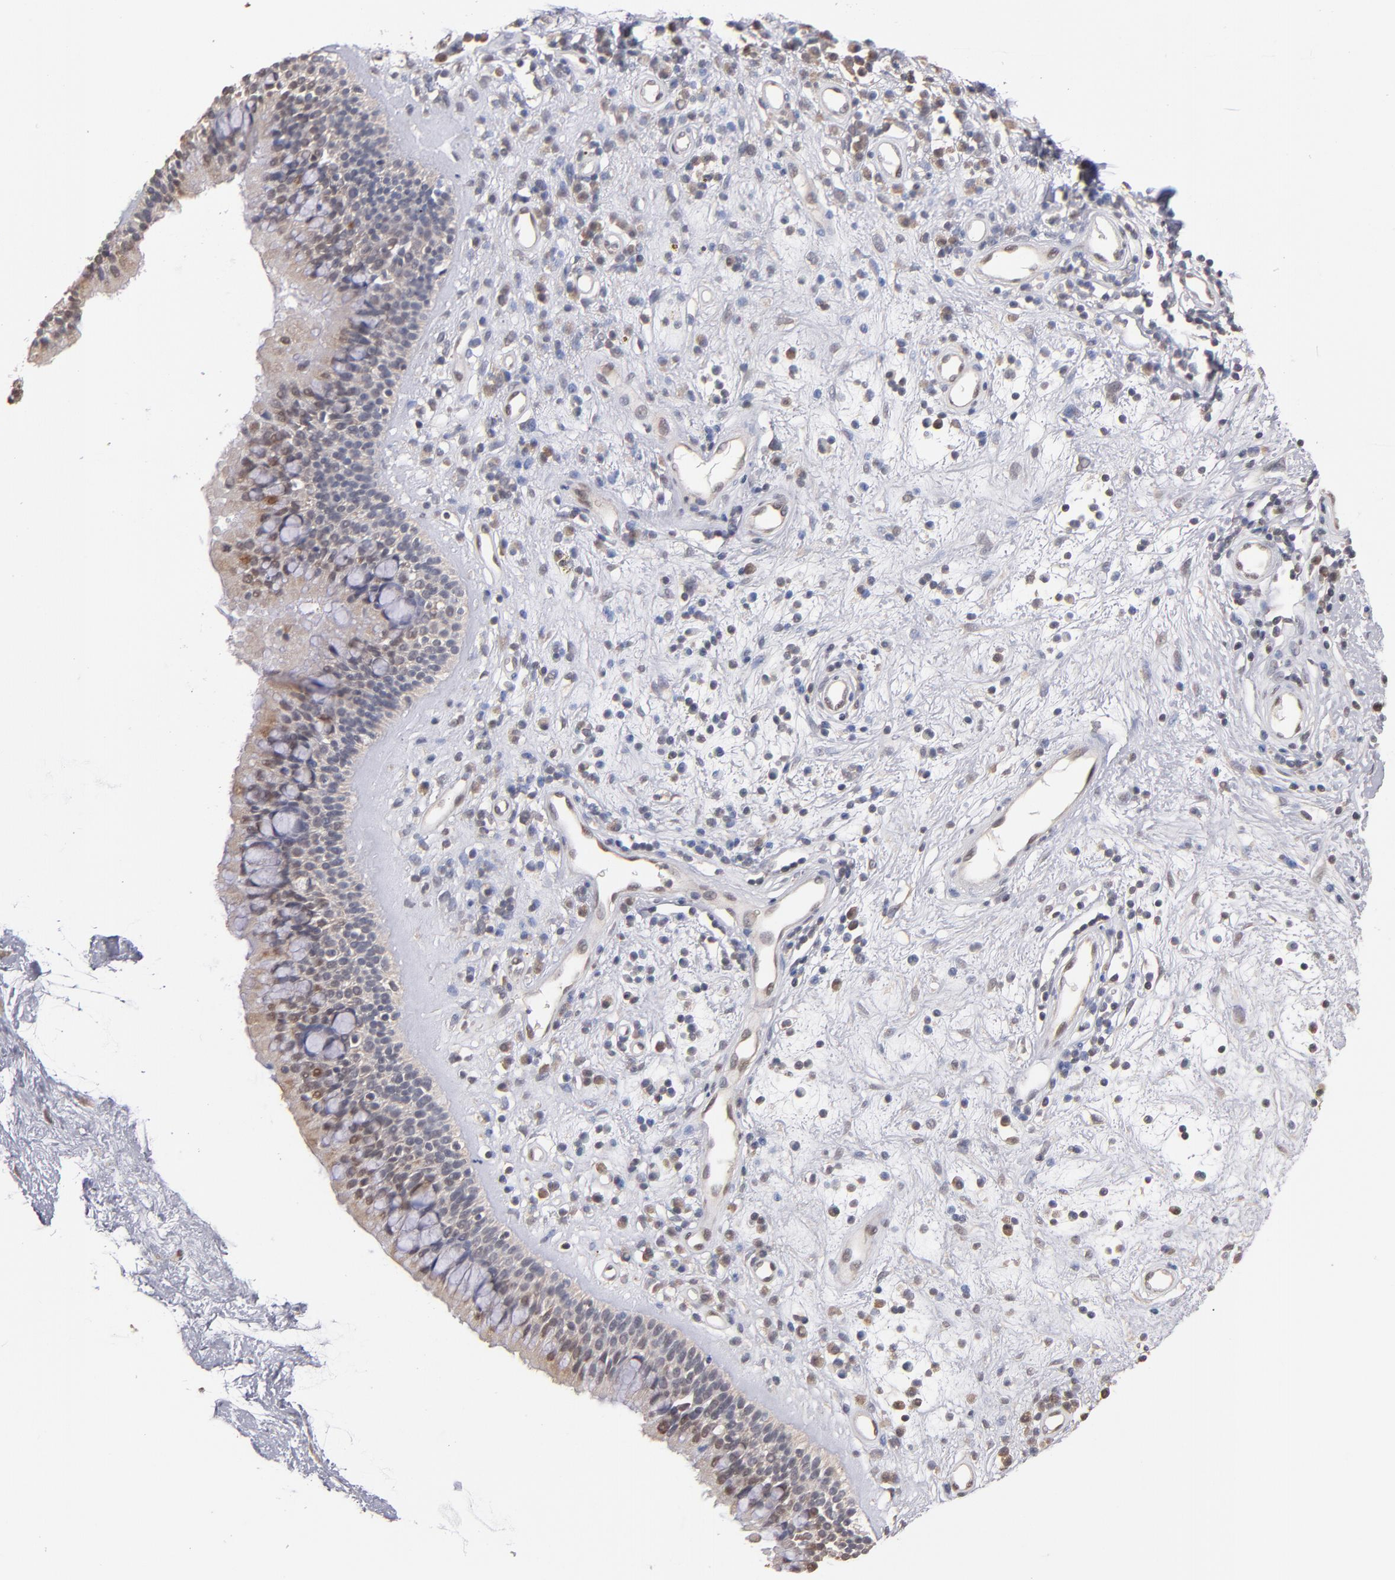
{"staining": {"intensity": "weak", "quantity": "25%-75%", "location": "cytoplasmic/membranous"}, "tissue": "nasopharynx", "cell_type": "Respiratory epithelial cells", "image_type": "normal", "snomed": [{"axis": "morphology", "description": "Normal tissue, NOS"}, {"axis": "morphology", "description": "Inflammation, NOS"}, {"axis": "topography", "description": "Nasopharynx"}], "caption": "A brown stain labels weak cytoplasmic/membranous positivity of a protein in respiratory epithelial cells of unremarkable nasopharynx. The staining was performed using DAB (3,3'-diaminobenzidine), with brown indicating positive protein expression. Nuclei are stained blue with hematoxylin.", "gene": "PSMD10", "patient": {"sex": "male", "age": 48}}